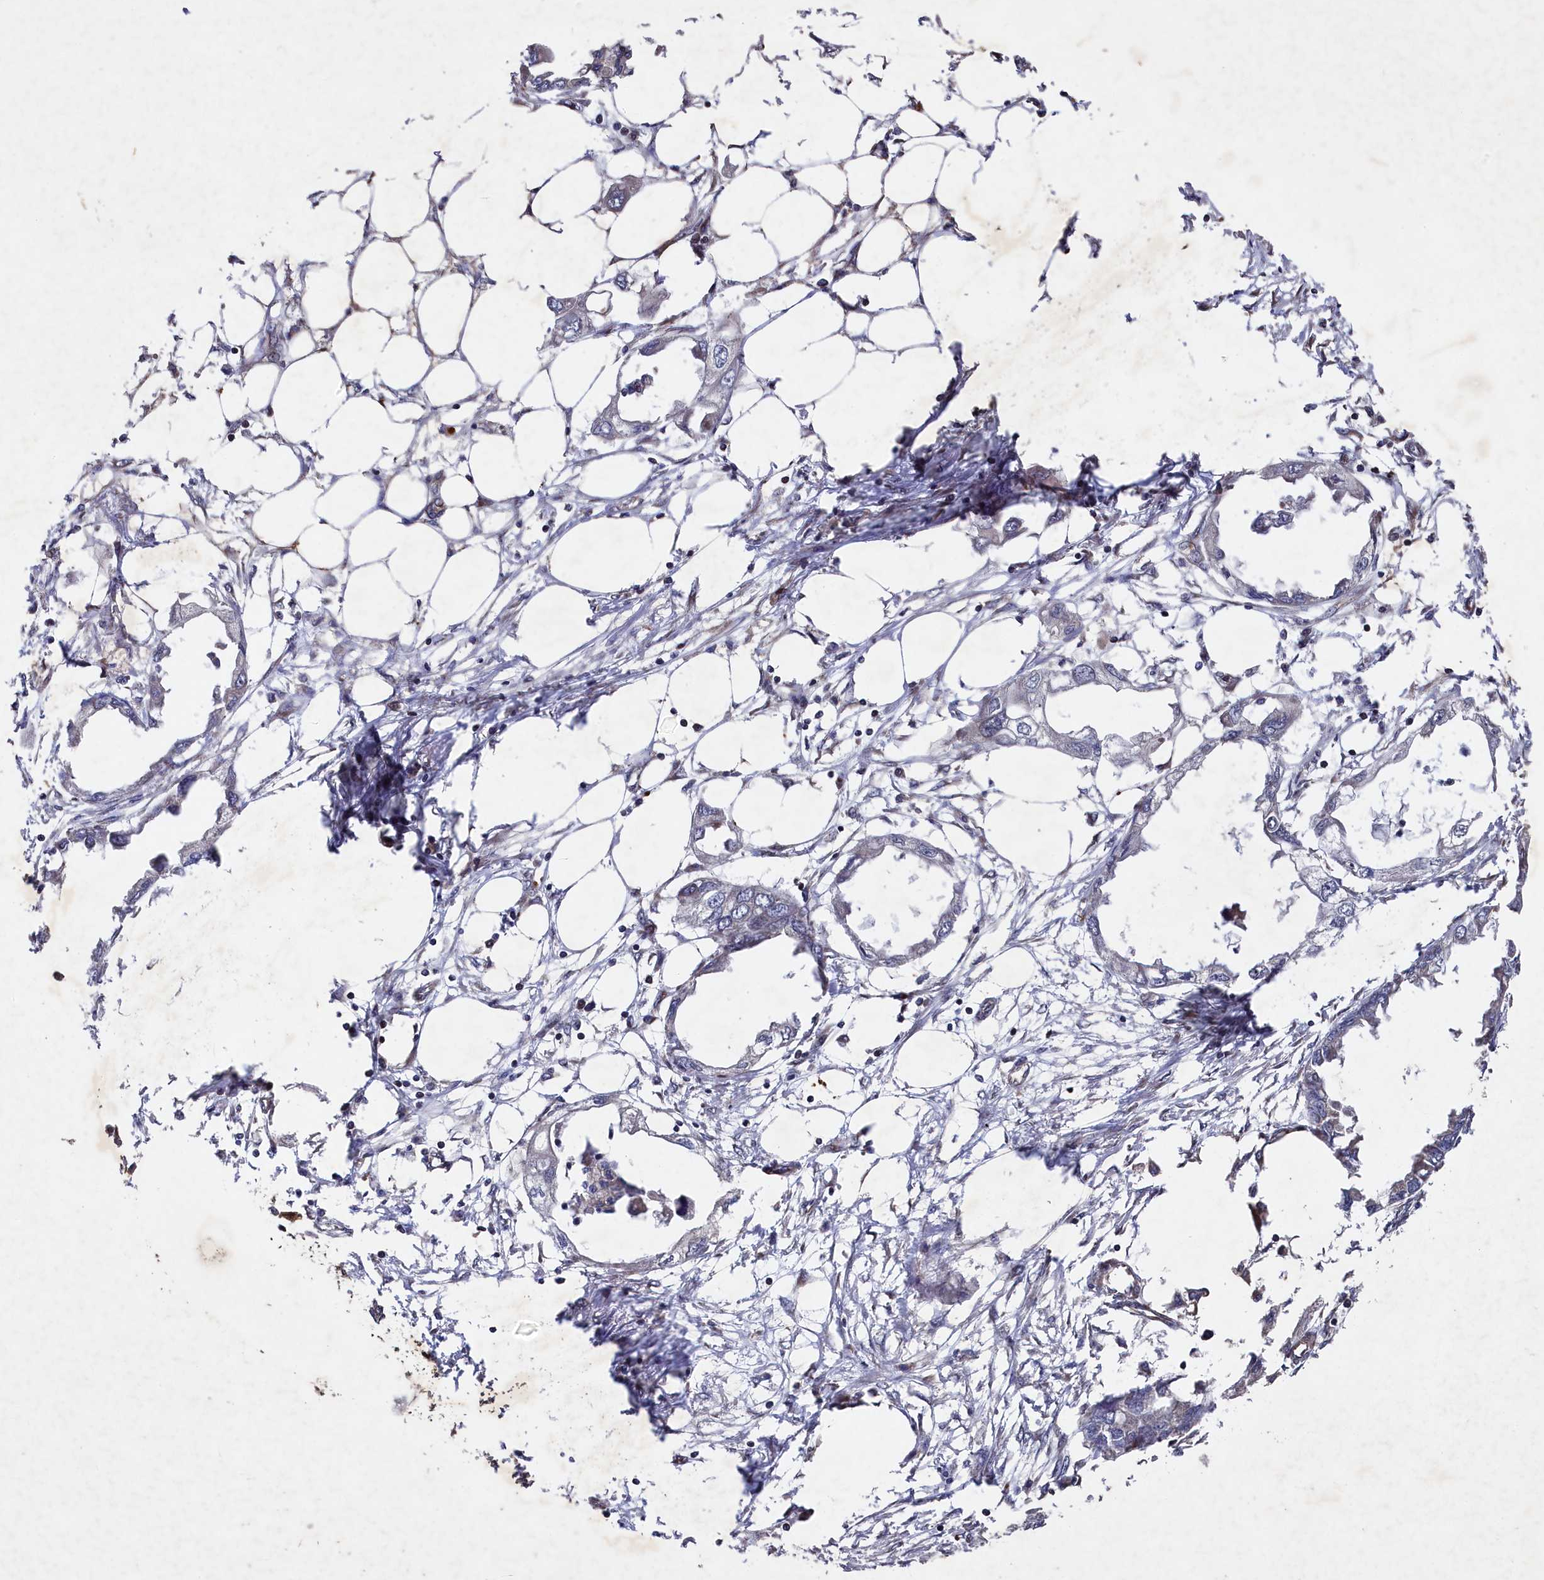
{"staining": {"intensity": "negative", "quantity": "none", "location": "none"}, "tissue": "endometrial cancer", "cell_type": "Tumor cells", "image_type": "cancer", "snomed": [{"axis": "morphology", "description": "Adenocarcinoma, NOS"}, {"axis": "morphology", "description": "Adenocarcinoma, metastatic, NOS"}, {"axis": "topography", "description": "Adipose tissue"}, {"axis": "topography", "description": "Endometrium"}], "caption": "Immunohistochemistry (IHC) image of neoplastic tissue: human endometrial metastatic adenocarcinoma stained with DAB (3,3'-diaminobenzidine) demonstrates no significant protein staining in tumor cells. Brightfield microscopy of IHC stained with DAB (3,3'-diaminobenzidine) (brown) and hematoxylin (blue), captured at high magnification.", "gene": "SUPV3L1", "patient": {"sex": "female", "age": 67}}